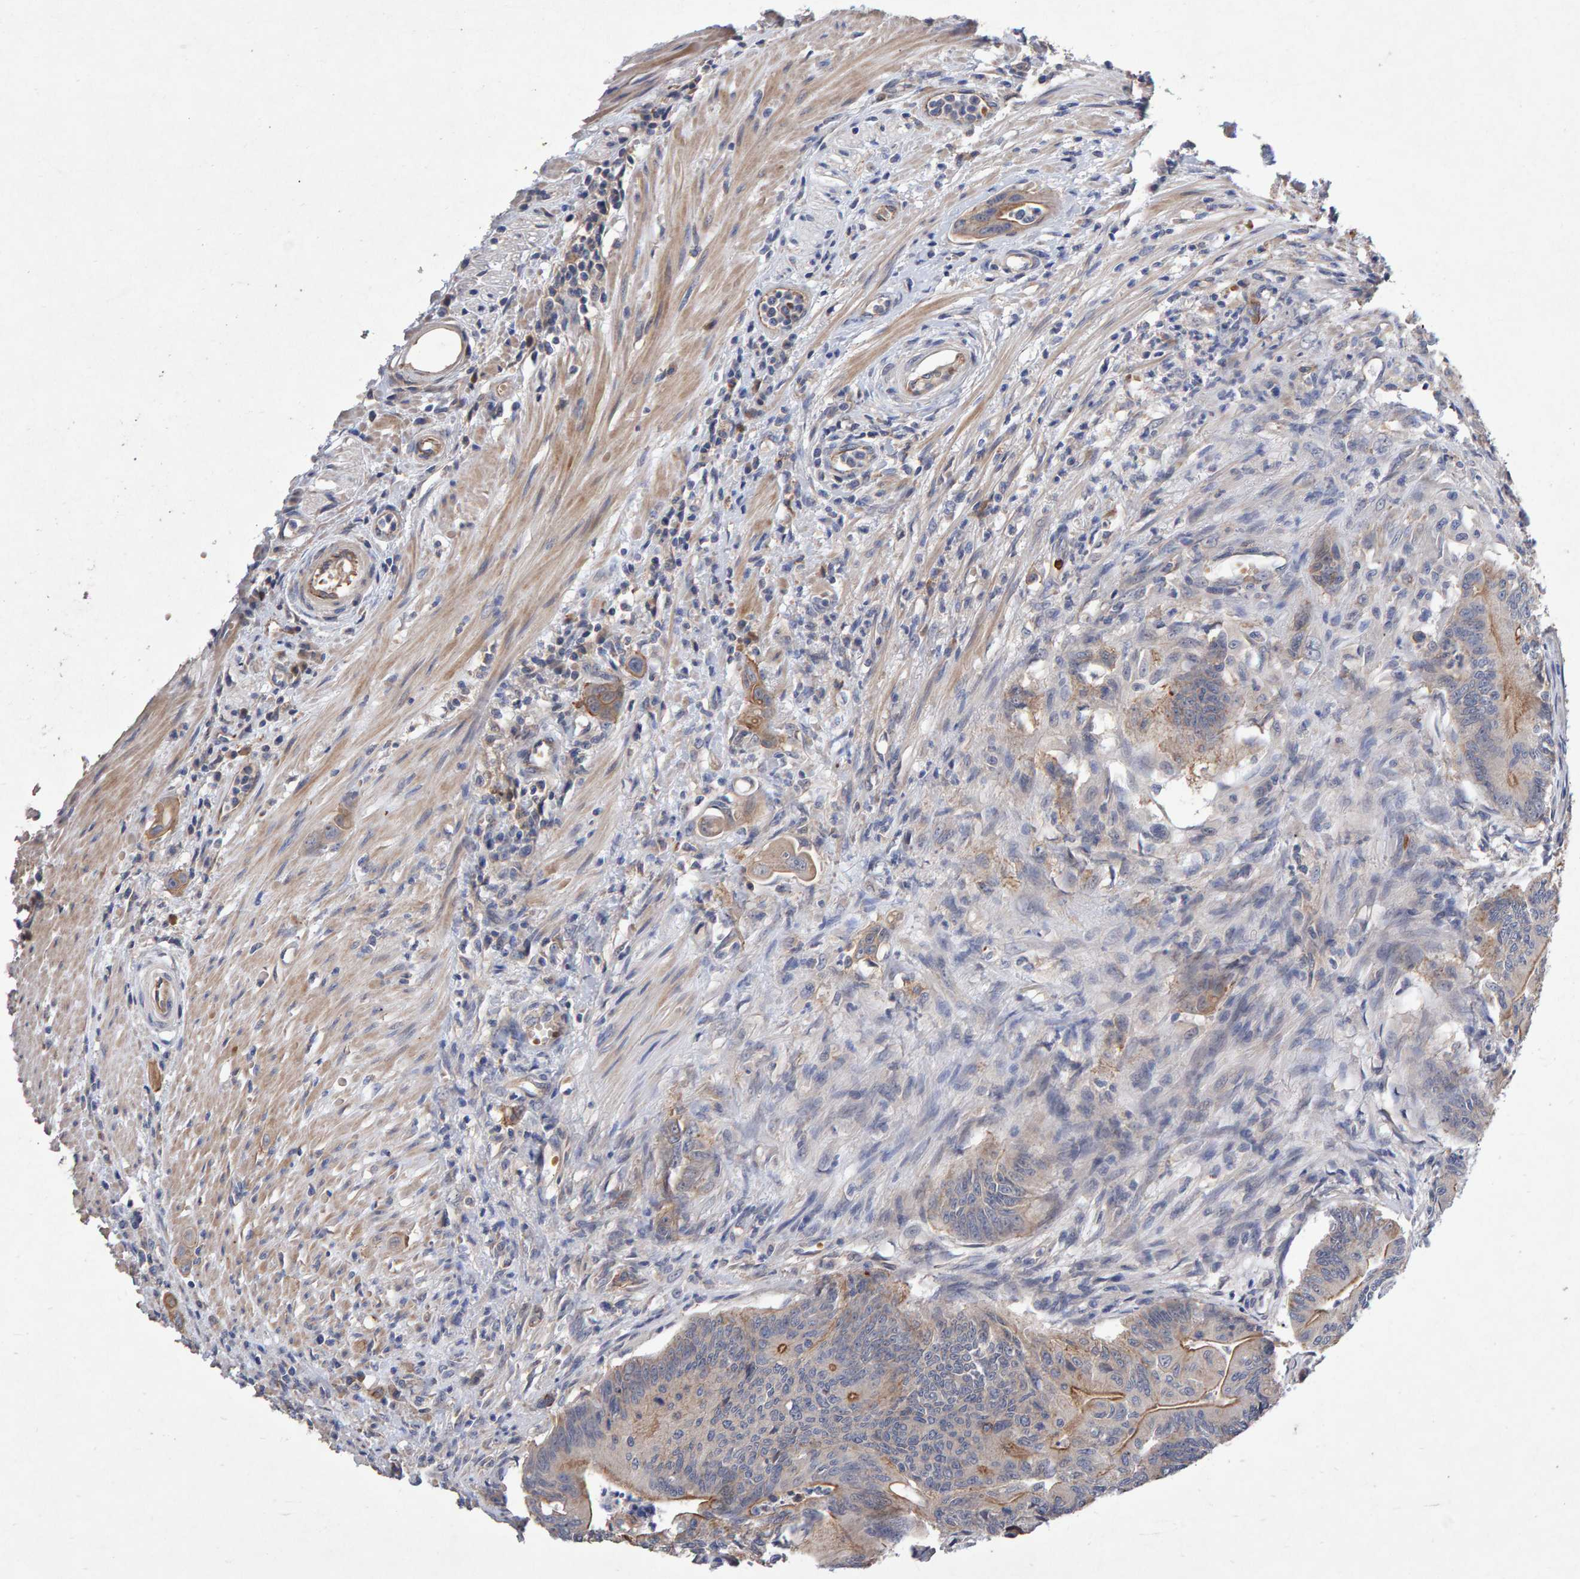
{"staining": {"intensity": "weak", "quantity": "25%-75%", "location": "cytoplasmic/membranous"}, "tissue": "colorectal cancer", "cell_type": "Tumor cells", "image_type": "cancer", "snomed": [{"axis": "morphology", "description": "Adenoma, NOS"}, {"axis": "morphology", "description": "Adenocarcinoma, NOS"}, {"axis": "topography", "description": "Colon"}], "caption": "Human colorectal adenoma stained for a protein (brown) shows weak cytoplasmic/membranous positive staining in approximately 25%-75% of tumor cells.", "gene": "EFR3A", "patient": {"sex": "male", "age": 79}}